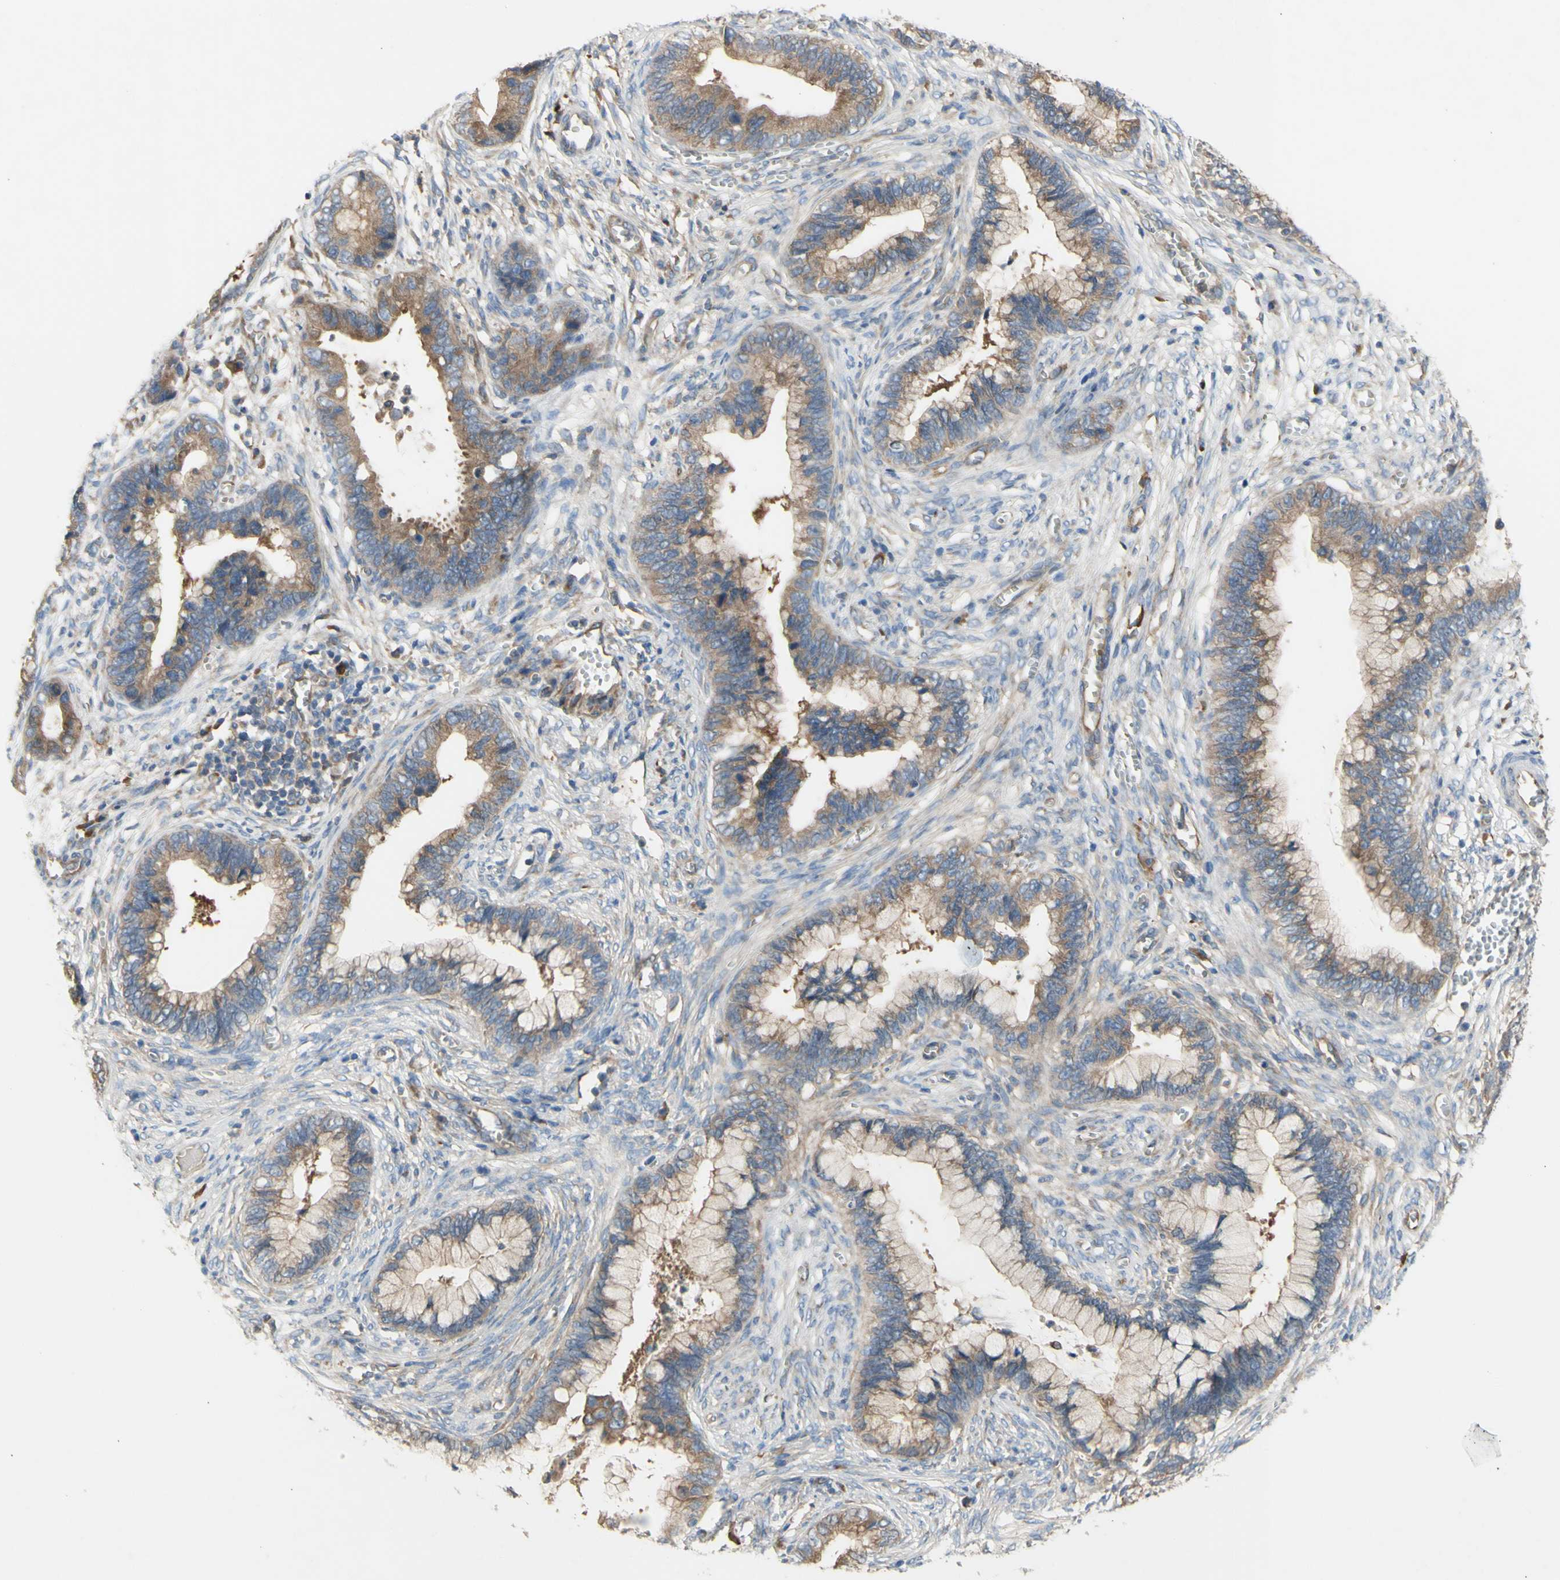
{"staining": {"intensity": "moderate", "quantity": ">75%", "location": "cytoplasmic/membranous"}, "tissue": "cervical cancer", "cell_type": "Tumor cells", "image_type": "cancer", "snomed": [{"axis": "morphology", "description": "Adenocarcinoma, NOS"}, {"axis": "topography", "description": "Cervix"}], "caption": "Protein staining by immunohistochemistry (IHC) reveals moderate cytoplasmic/membranous expression in approximately >75% of tumor cells in cervical cancer (adenocarcinoma).", "gene": "KLC1", "patient": {"sex": "female", "age": 44}}